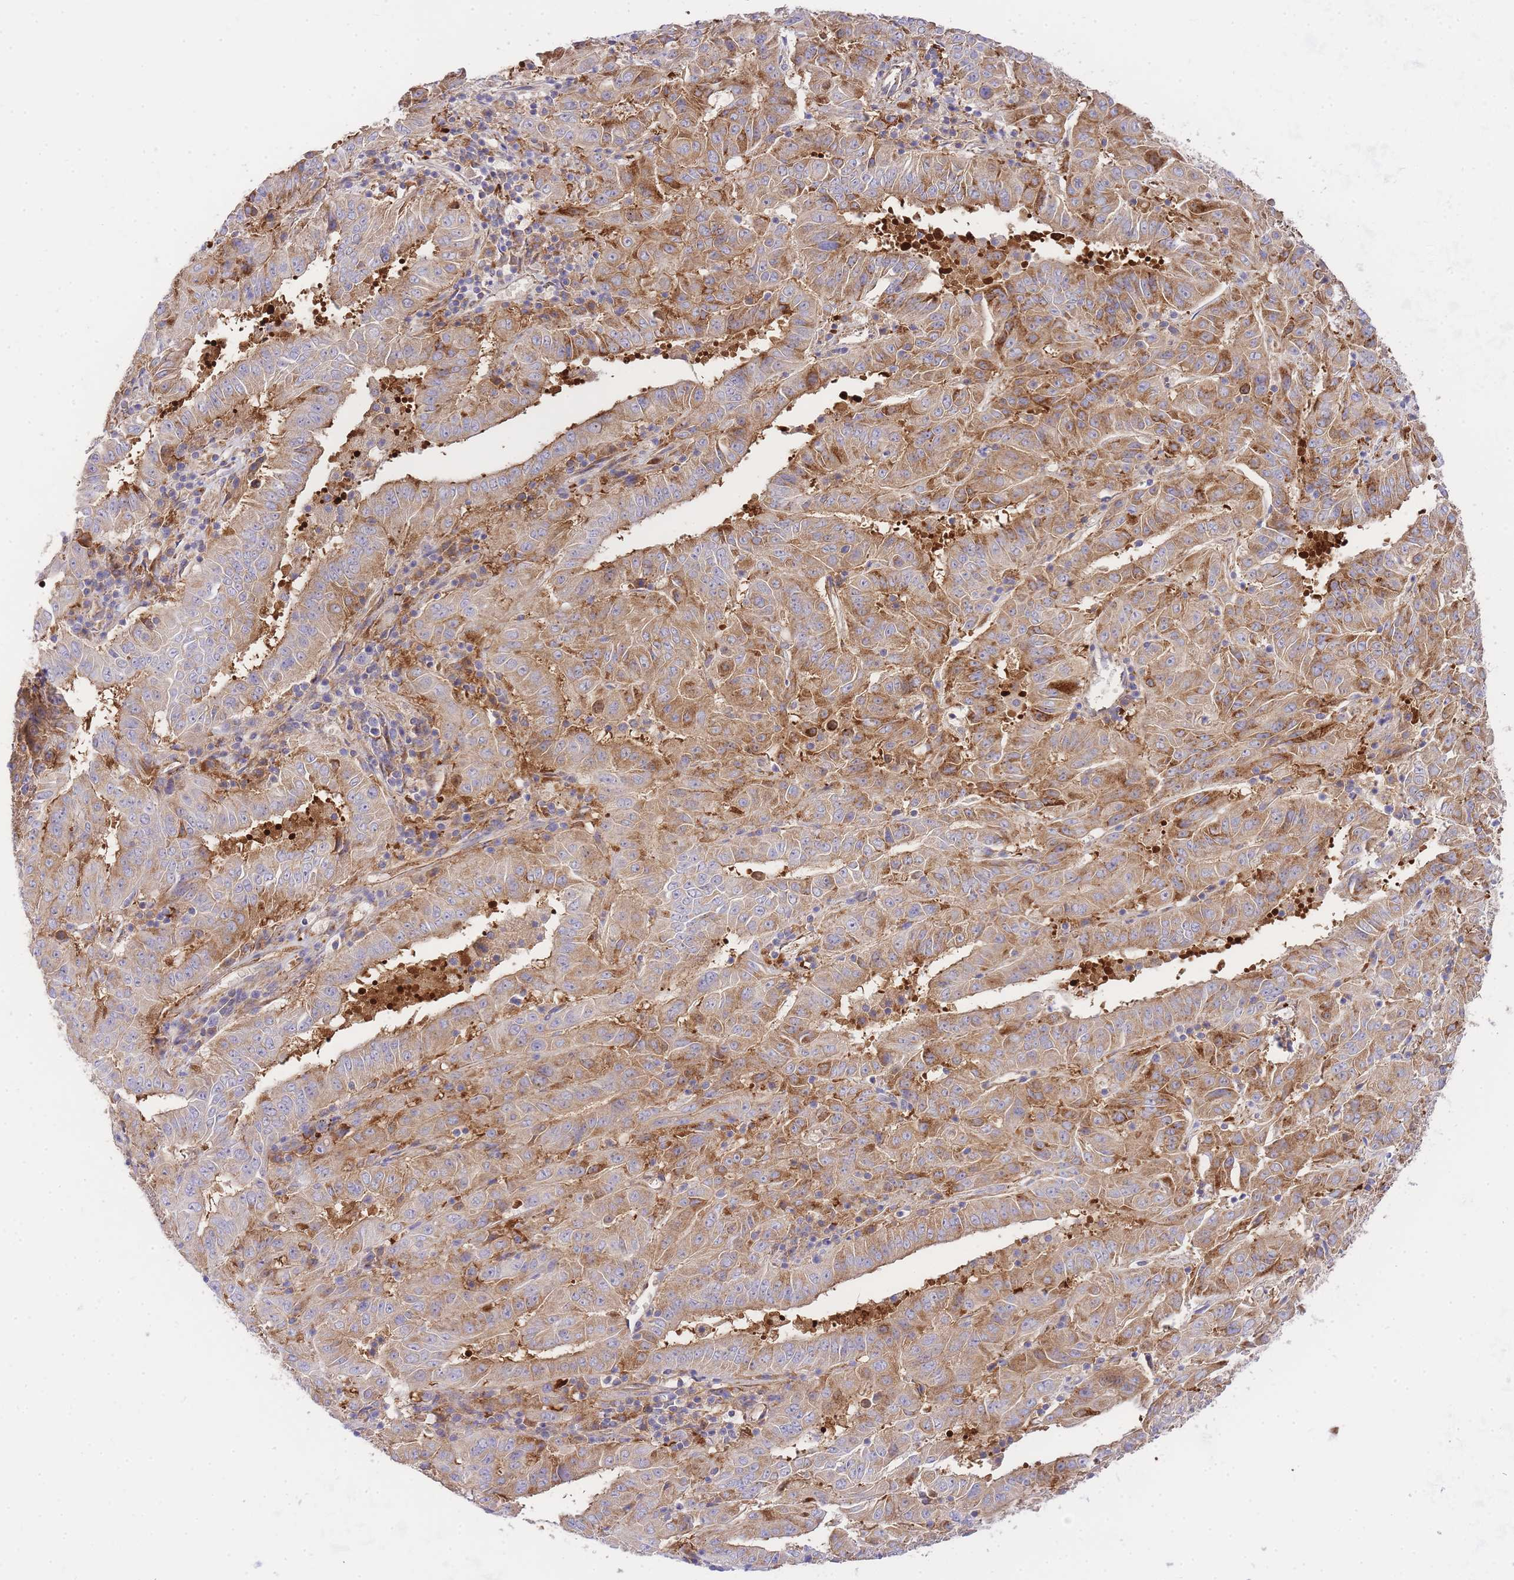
{"staining": {"intensity": "moderate", "quantity": ">75%", "location": "cytoplasmic/membranous"}, "tissue": "pancreatic cancer", "cell_type": "Tumor cells", "image_type": "cancer", "snomed": [{"axis": "morphology", "description": "Adenocarcinoma, NOS"}, {"axis": "topography", "description": "Pancreas"}], "caption": "Immunohistochemical staining of human pancreatic adenocarcinoma displays medium levels of moderate cytoplasmic/membranous staining in about >75% of tumor cells. (brown staining indicates protein expression, while blue staining denotes nuclei).", "gene": "INSYN2B", "patient": {"sex": "male", "age": 63}}